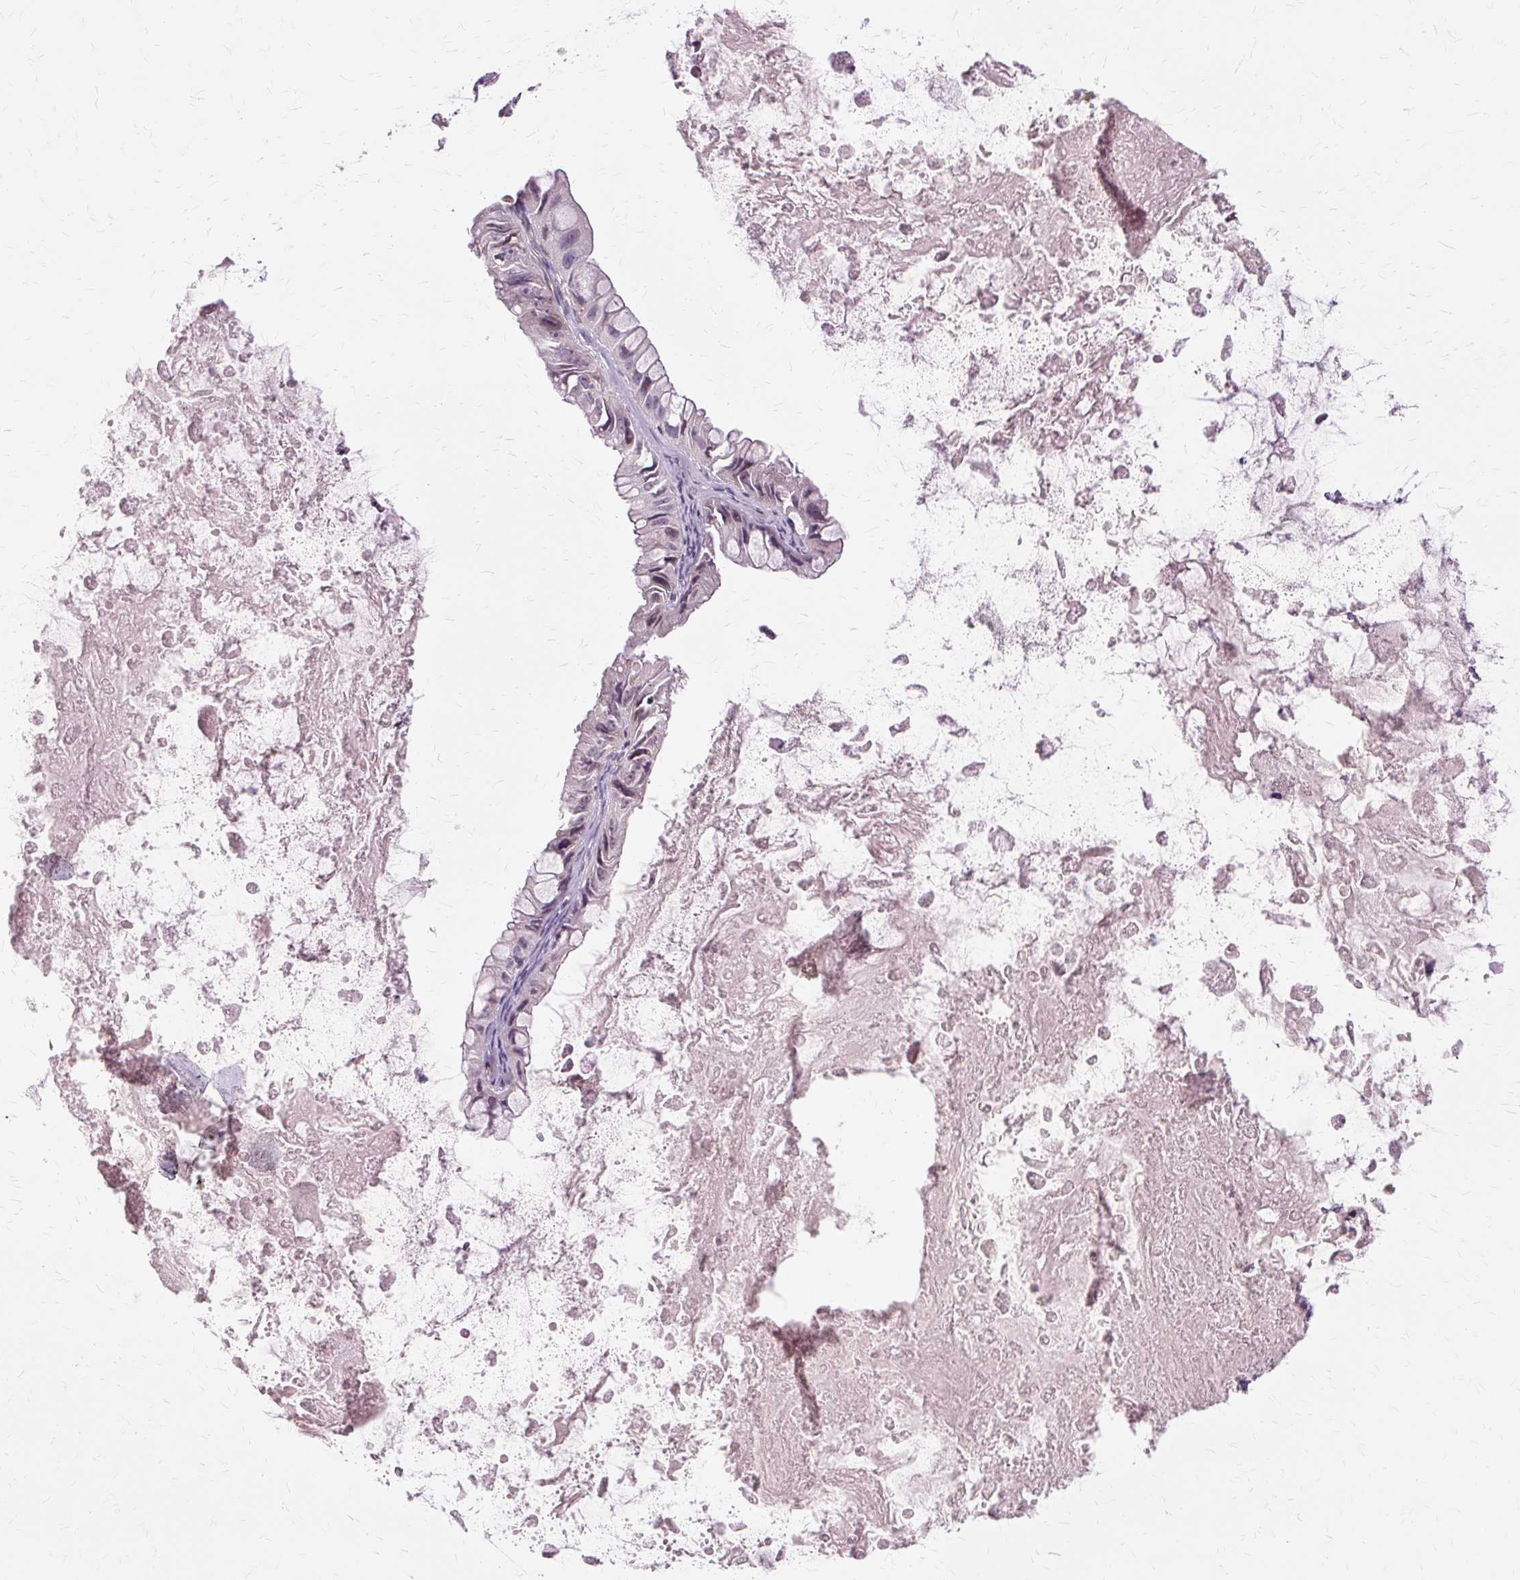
{"staining": {"intensity": "weak", "quantity": "<25%", "location": "nuclear"}, "tissue": "ovarian cancer", "cell_type": "Tumor cells", "image_type": "cancer", "snomed": [{"axis": "morphology", "description": "Cystadenocarcinoma, mucinous, NOS"}, {"axis": "topography", "description": "Ovary"}], "caption": "This histopathology image is of ovarian mucinous cystadenocarcinoma stained with IHC to label a protein in brown with the nuclei are counter-stained blue. There is no staining in tumor cells.", "gene": "MMACHC", "patient": {"sex": "female", "age": 61}}